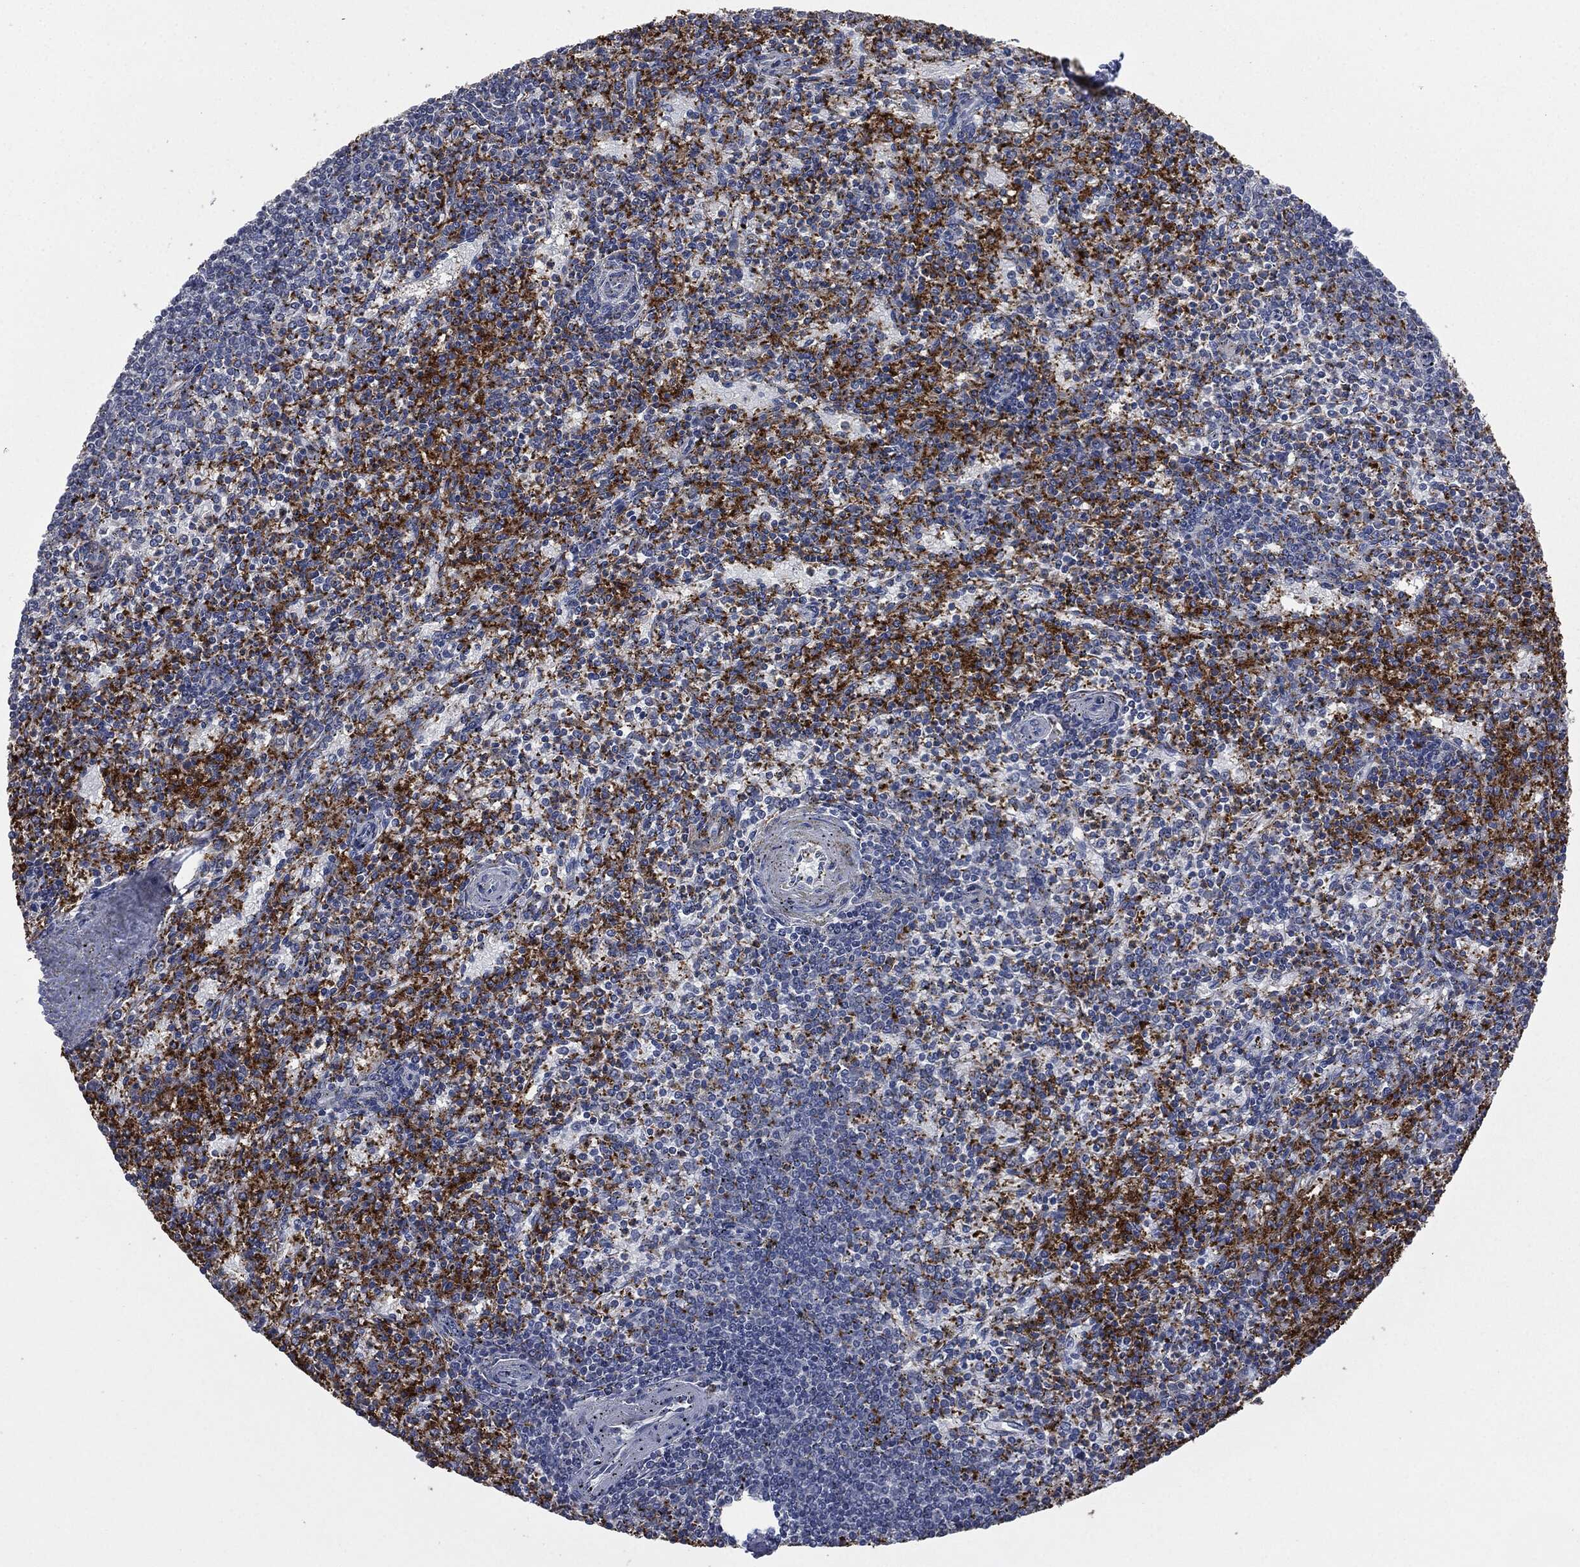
{"staining": {"intensity": "strong", "quantity": "25%-75%", "location": "cytoplasmic/membranous"}, "tissue": "spleen", "cell_type": "Cells in red pulp", "image_type": "normal", "snomed": [{"axis": "morphology", "description": "Normal tissue, NOS"}, {"axis": "topography", "description": "Spleen"}], "caption": "DAB (3,3'-diaminobenzidine) immunohistochemical staining of benign spleen reveals strong cytoplasmic/membranous protein positivity in approximately 25%-75% of cells in red pulp. The staining was performed using DAB (3,3'-diaminobenzidine) to visualize the protein expression in brown, while the nuclei were stained in blue with hematoxylin (Magnification: 20x).", "gene": "CD33", "patient": {"sex": "female", "age": 37}}